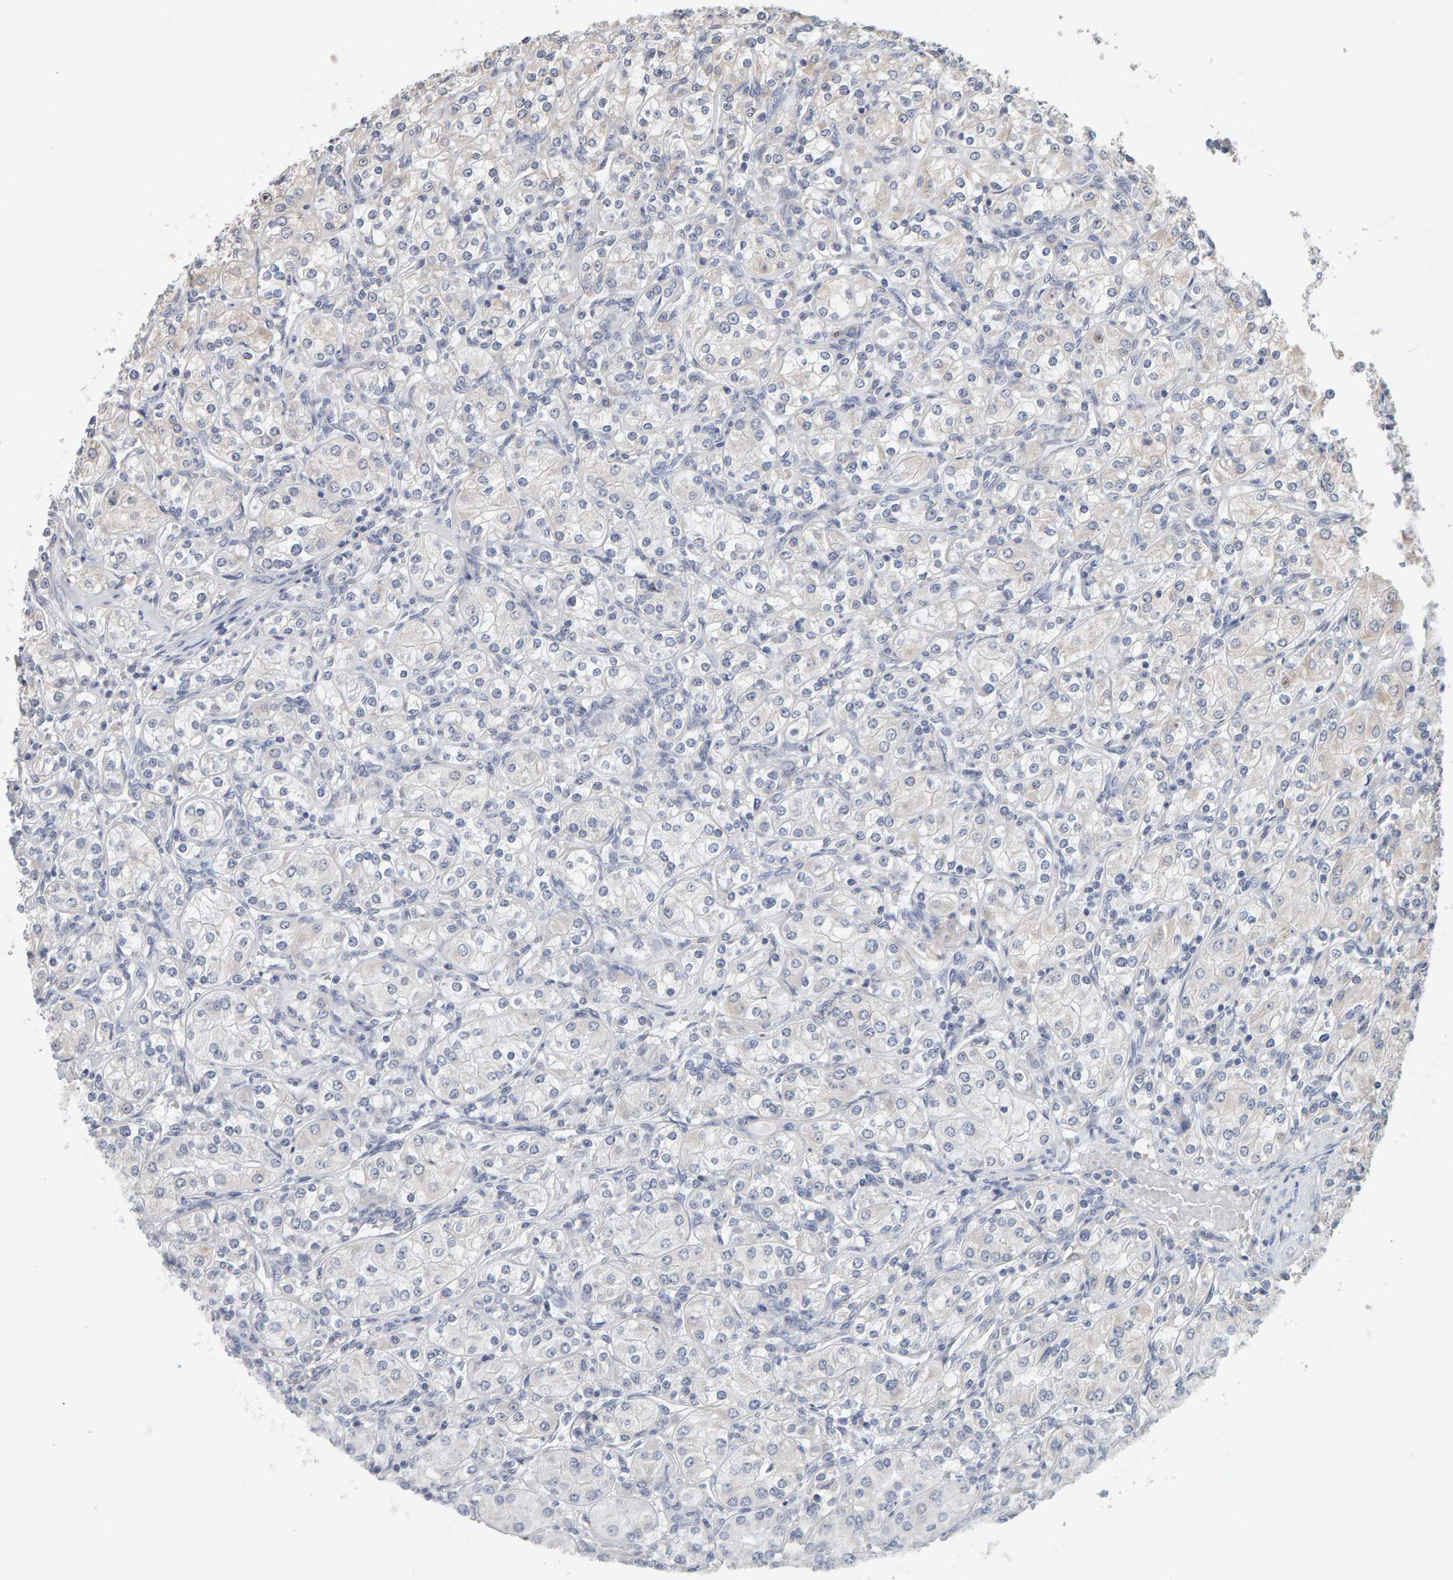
{"staining": {"intensity": "negative", "quantity": "none", "location": "none"}, "tissue": "renal cancer", "cell_type": "Tumor cells", "image_type": "cancer", "snomed": [{"axis": "morphology", "description": "Adenocarcinoma, NOS"}, {"axis": "topography", "description": "Kidney"}], "caption": "Immunohistochemistry (IHC) of human renal cancer (adenocarcinoma) shows no expression in tumor cells. (DAB immunohistochemistry visualized using brightfield microscopy, high magnification).", "gene": "ADHFE1", "patient": {"sex": "male", "age": 77}}